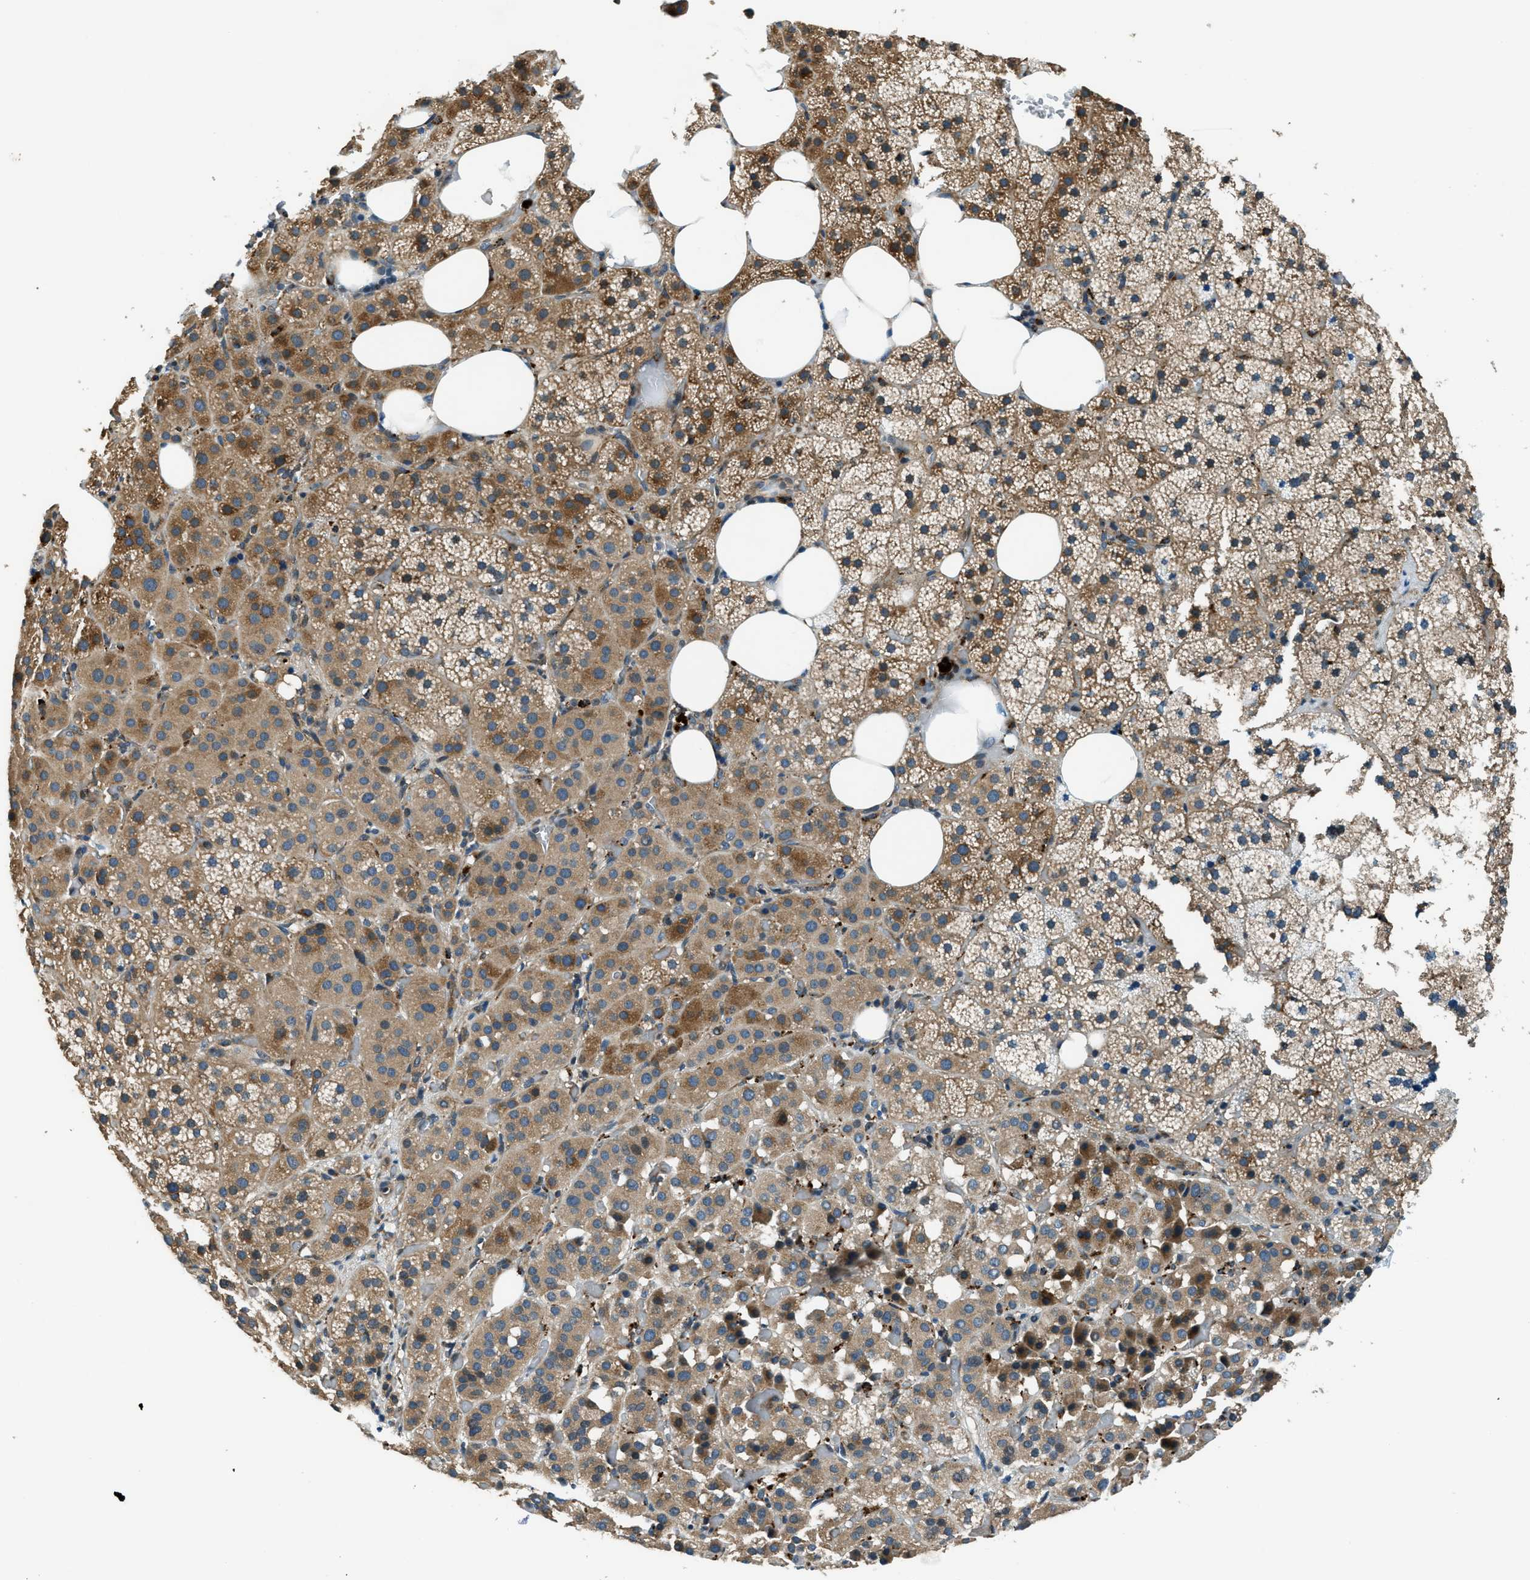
{"staining": {"intensity": "moderate", "quantity": ">75%", "location": "cytoplasmic/membranous"}, "tissue": "adrenal gland", "cell_type": "Glandular cells", "image_type": "normal", "snomed": [{"axis": "morphology", "description": "Normal tissue, NOS"}, {"axis": "topography", "description": "Adrenal gland"}], "caption": "Immunohistochemical staining of normal adrenal gland shows >75% levels of moderate cytoplasmic/membranous protein positivity in about >75% of glandular cells.", "gene": "GINM1", "patient": {"sex": "female", "age": 59}}